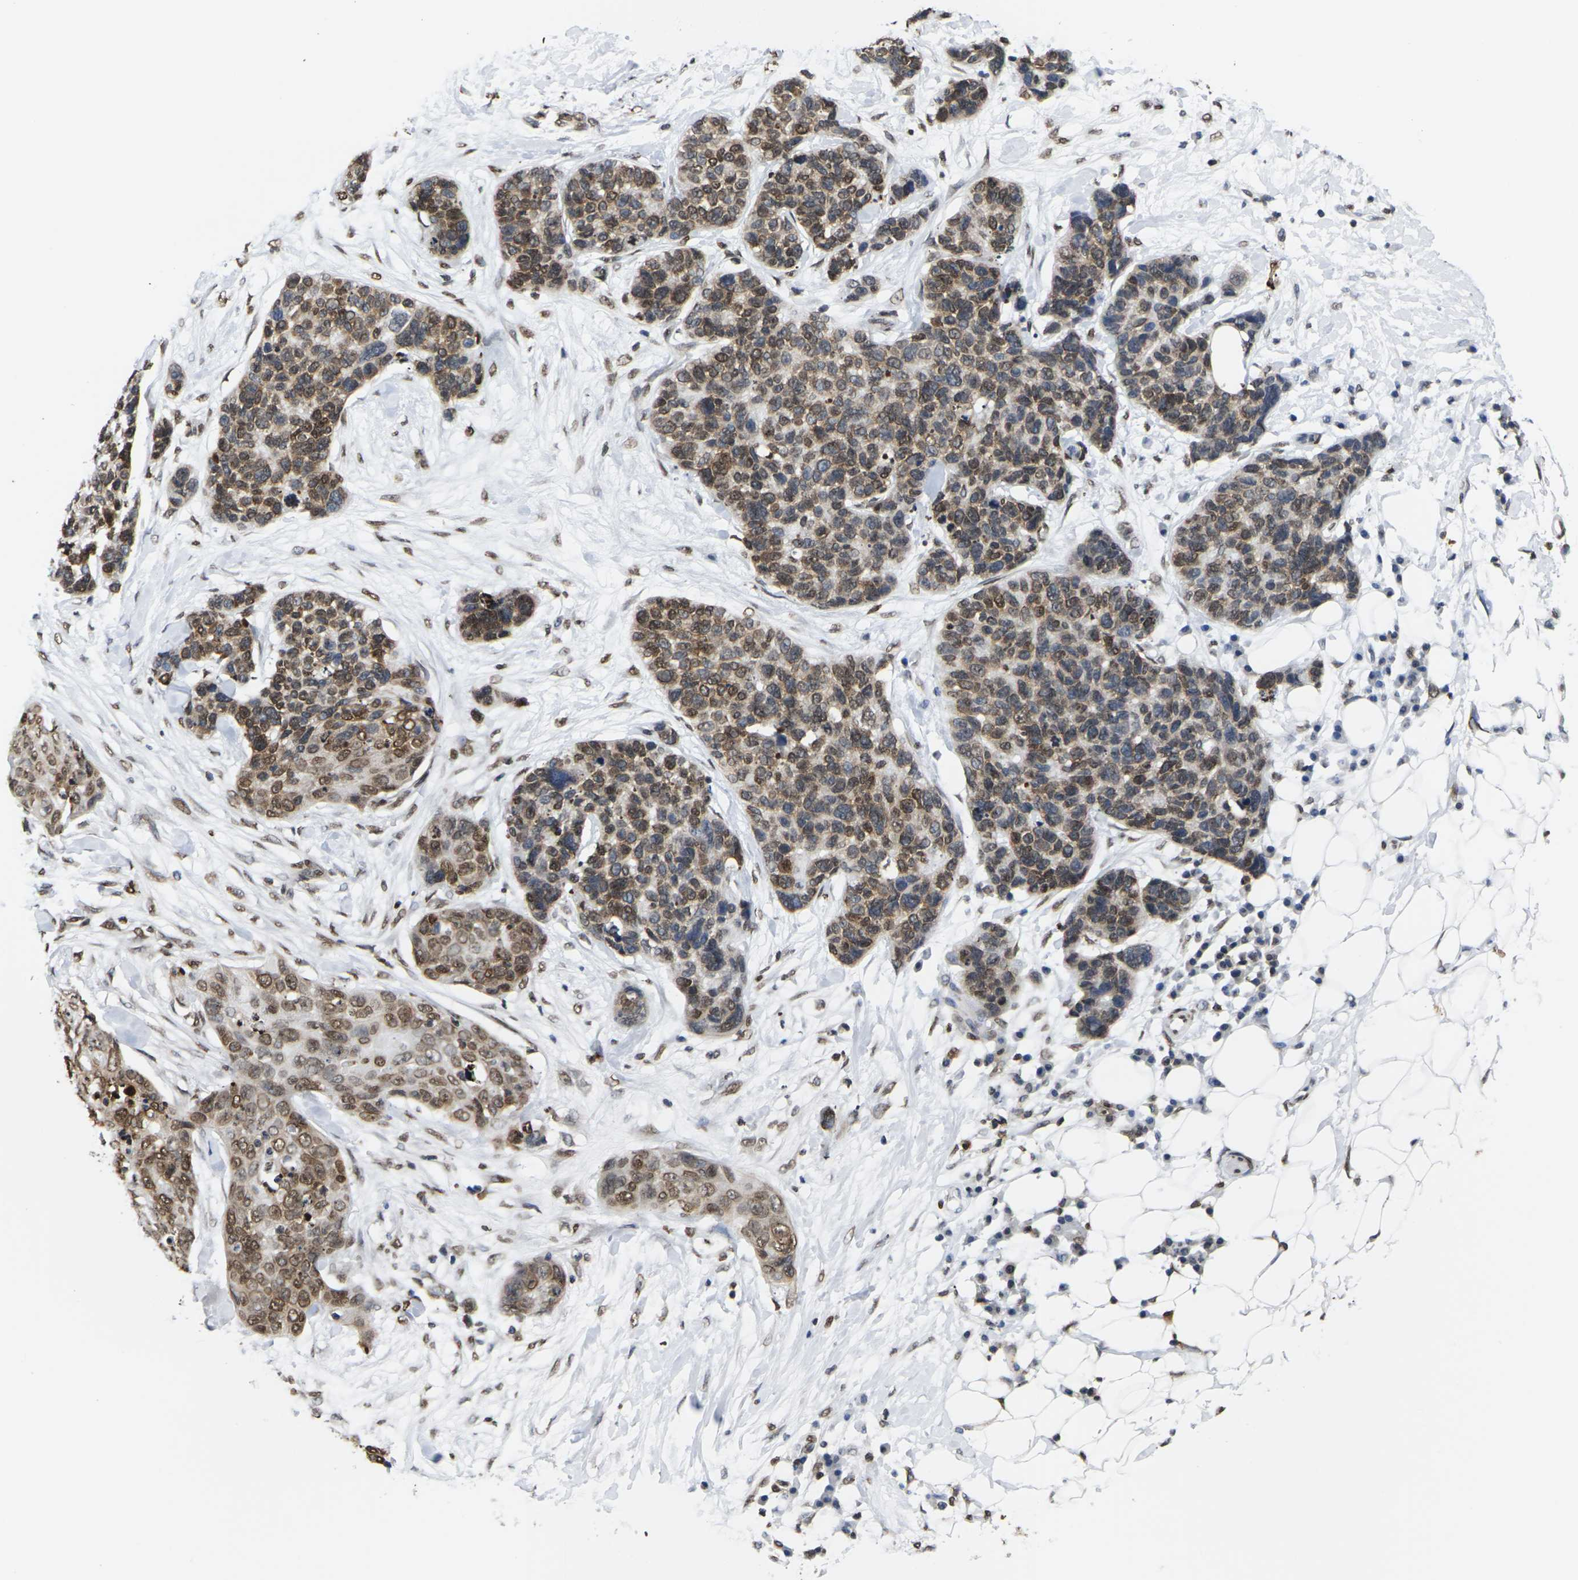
{"staining": {"intensity": "strong", "quantity": ">75%", "location": "cytoplasmic/membranous,nuclear"}, "tissue": "skin cancer", "cell_type": "Tumor cells", "image_type": "cancer", "snomed": [{"axis": "morphology", "description": "Squamous cell carcinoma in situ, NOS"}, {"axis": "morphology", "description": "Squamous cell carcinoma, NOS"}, {"axis": "topography", "description": "Skin"}], "caption": "The immunohistochemical stain labels strong cytoplasmic/membranous and nuclear expression in tumor cells of skin cancer tissue.", "gene": "H2AC21", "patient": {"sex": "male", "age": 93}}